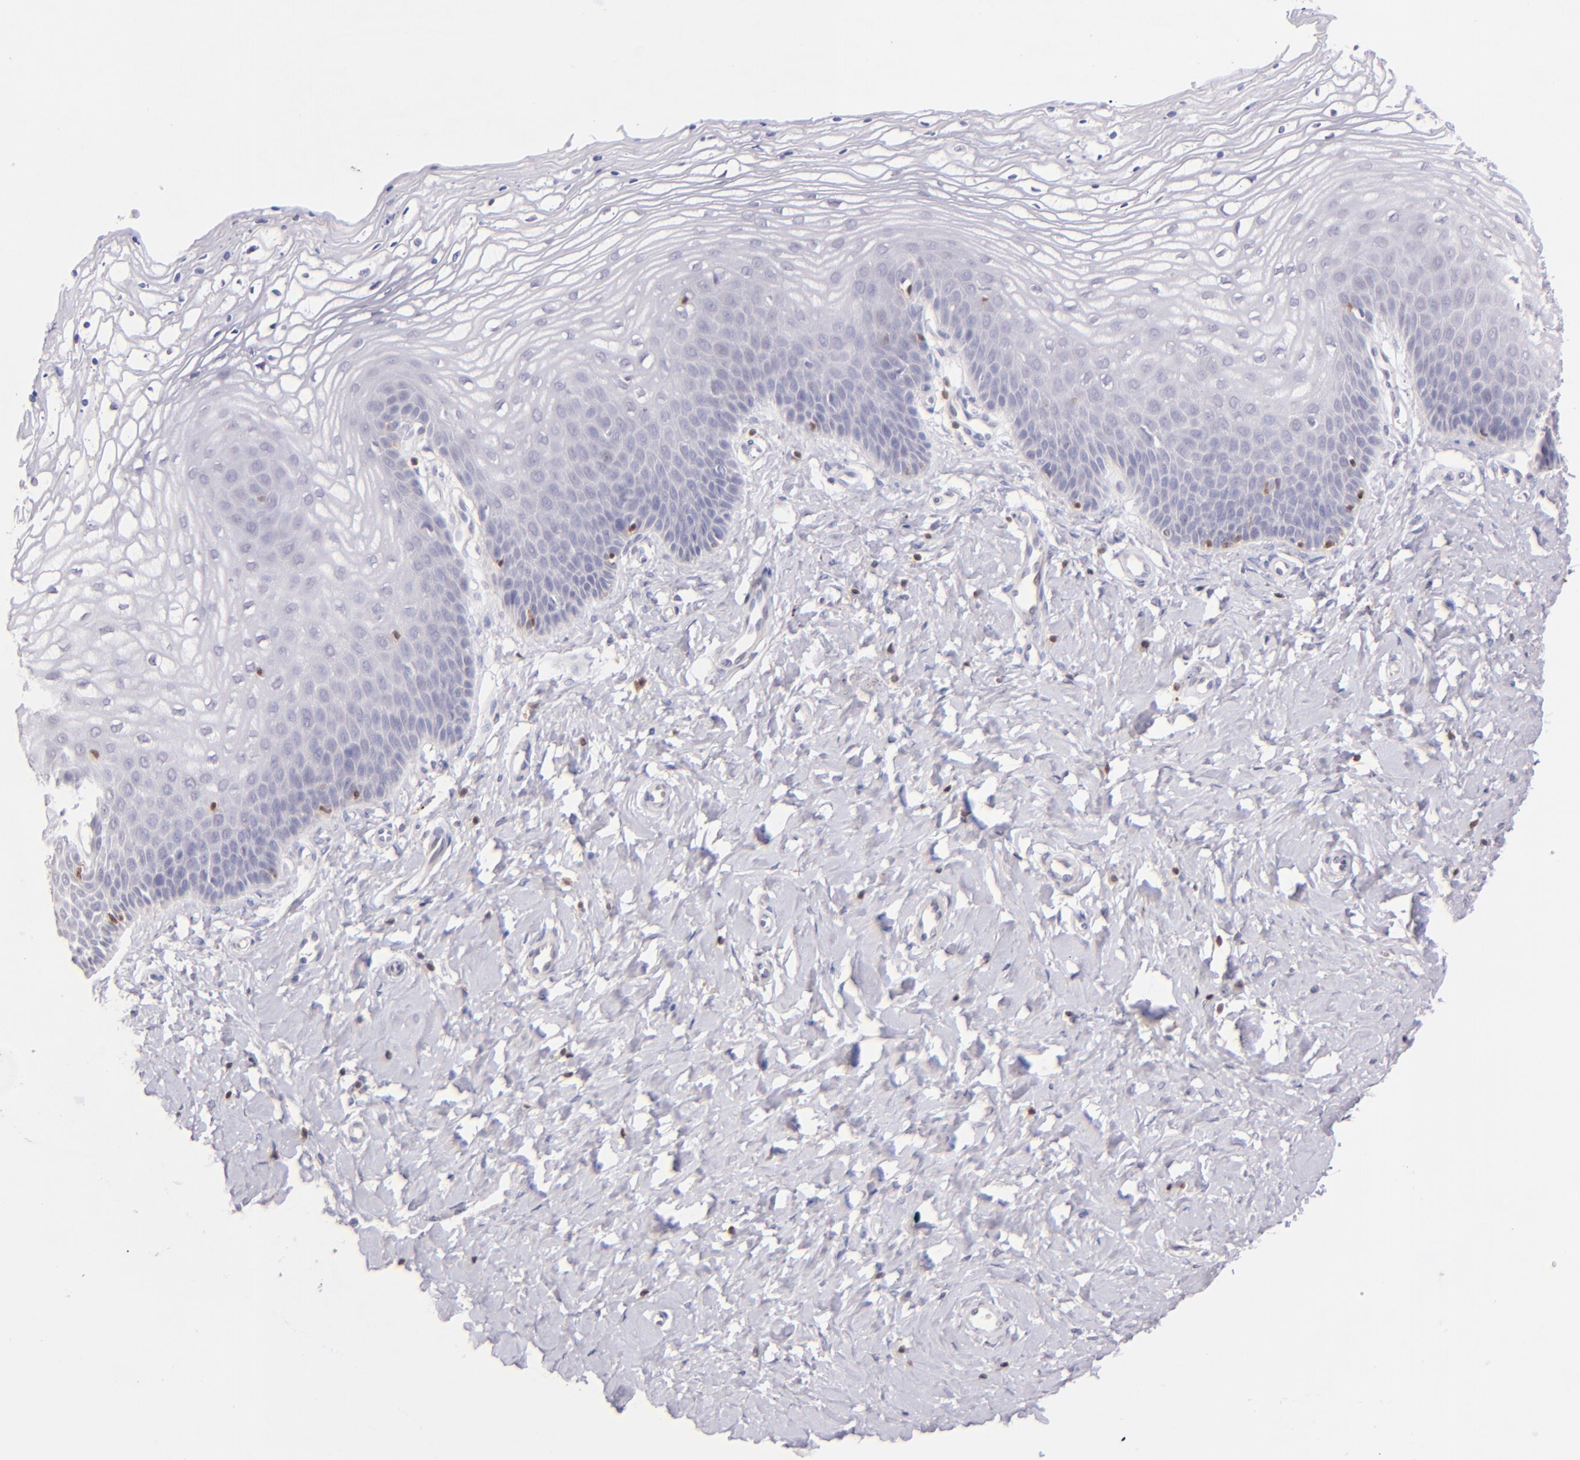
{"staining": {"intensity": "negative", "quantity": "none", "location": "none"}, "tissue": "vagina", "cell_type": "Squamous epithelial cells", "image_type": "normal", "snomed": [{"axis": "morphology", "description": "Normal tissue, NOS"}, {"axis": "topography", "description": "Vagina"}], "caption": "This is a photomicrograph of immunohistochemistry (IHC) staining of benign vagina, which shows no expression in squamous epithelial cells.", "gene": "ZAP70", "patient": {"sex": "female", "age": 68}}